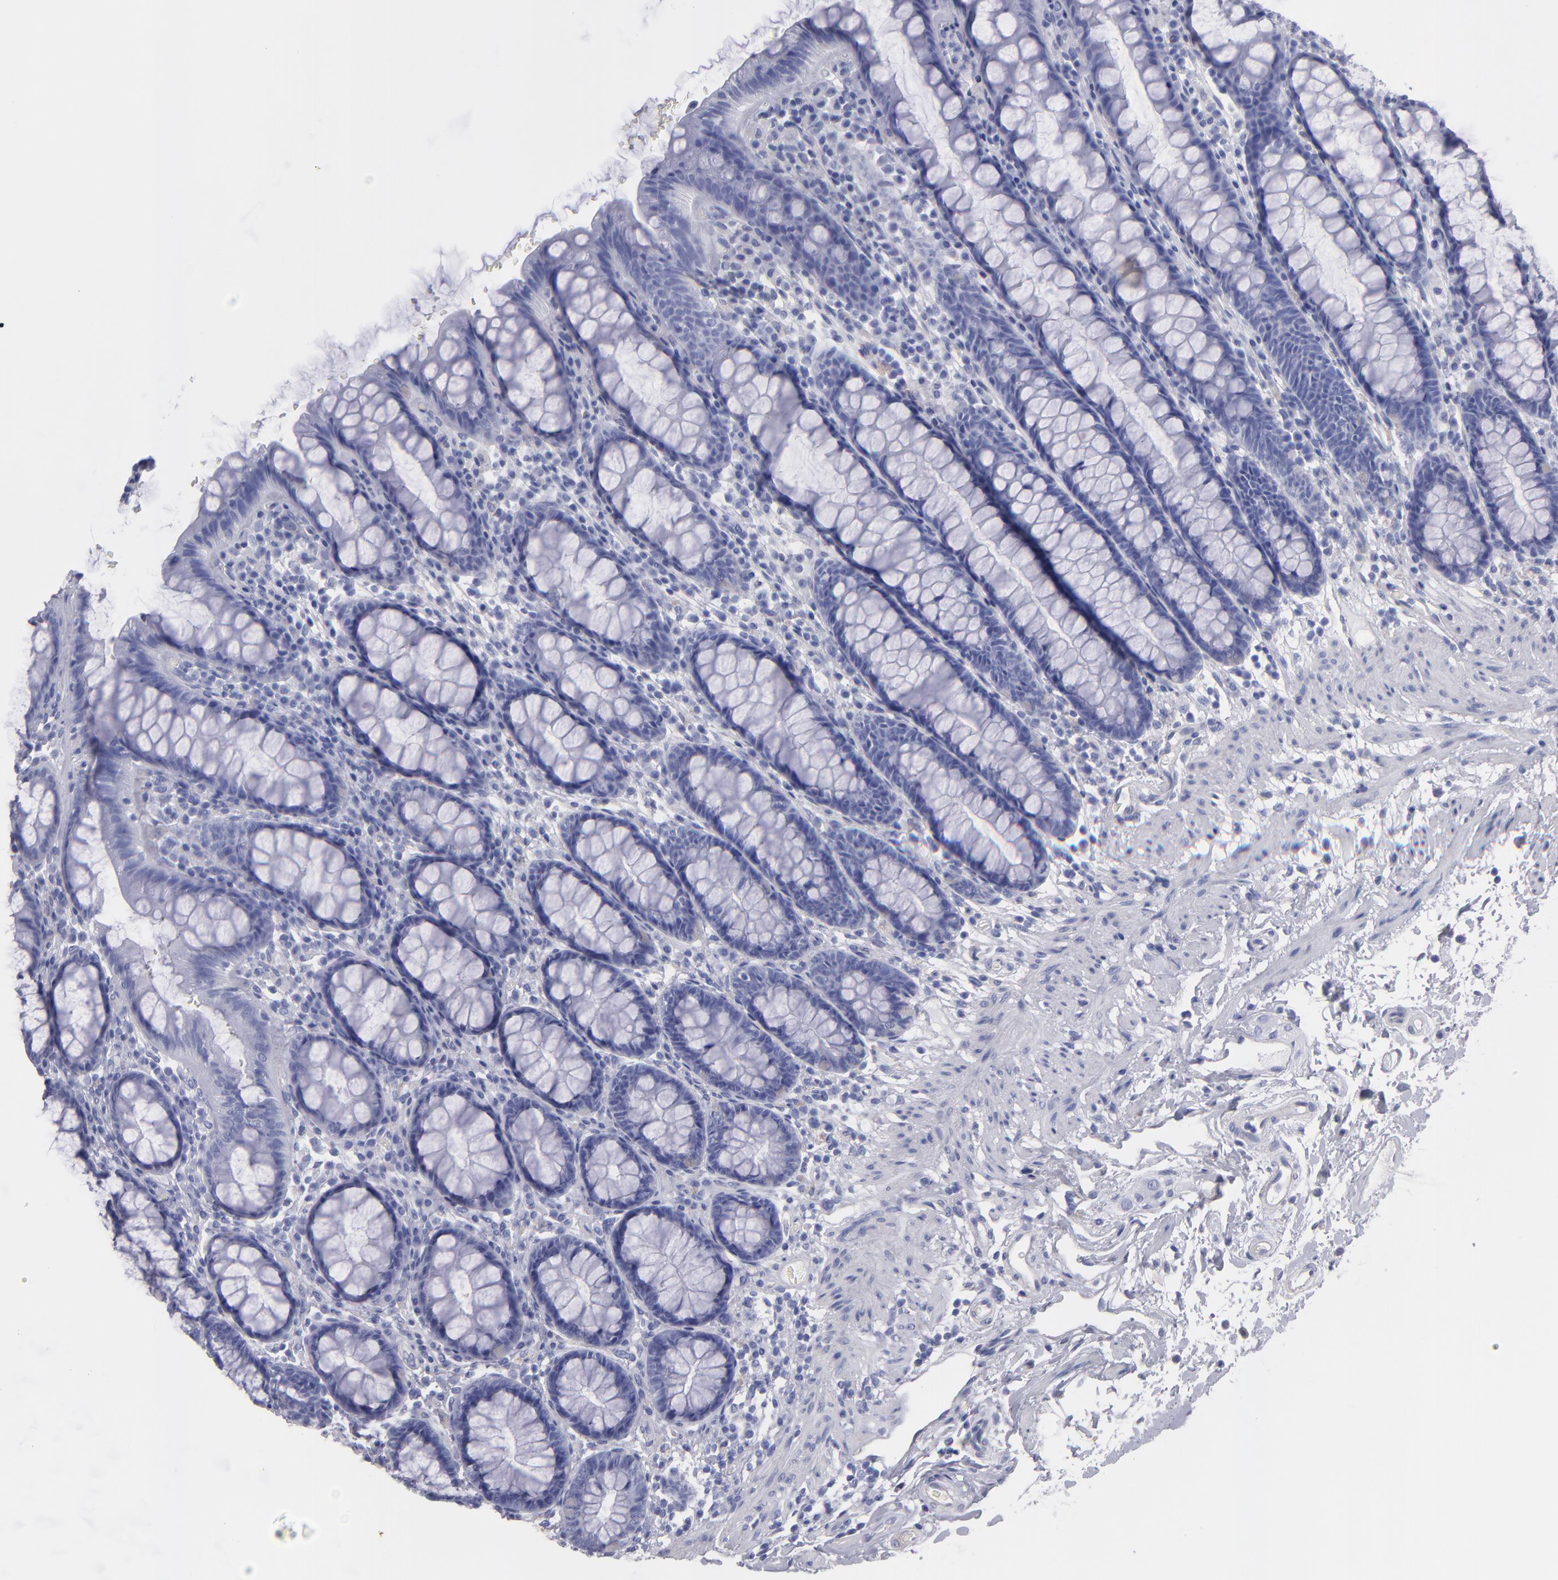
{"staining": {"intensity": "negative", "quantity": "none", "location": "none"}, "tissue": "rectum", "cell_type": "Glandular cells", "image_type": "normal", "snomed": [{"axis": "morphology", "description": "Normal tissue, NOS"}, {"axis": "topography", "description": "Rectum"}], "caption": "This is an immunohistochemistry (IHC) photomicrograph of normal human rectum. There is no expression in glandular cells.", "gene": "MB", "patient": {"sex": "male", "age": 92}}